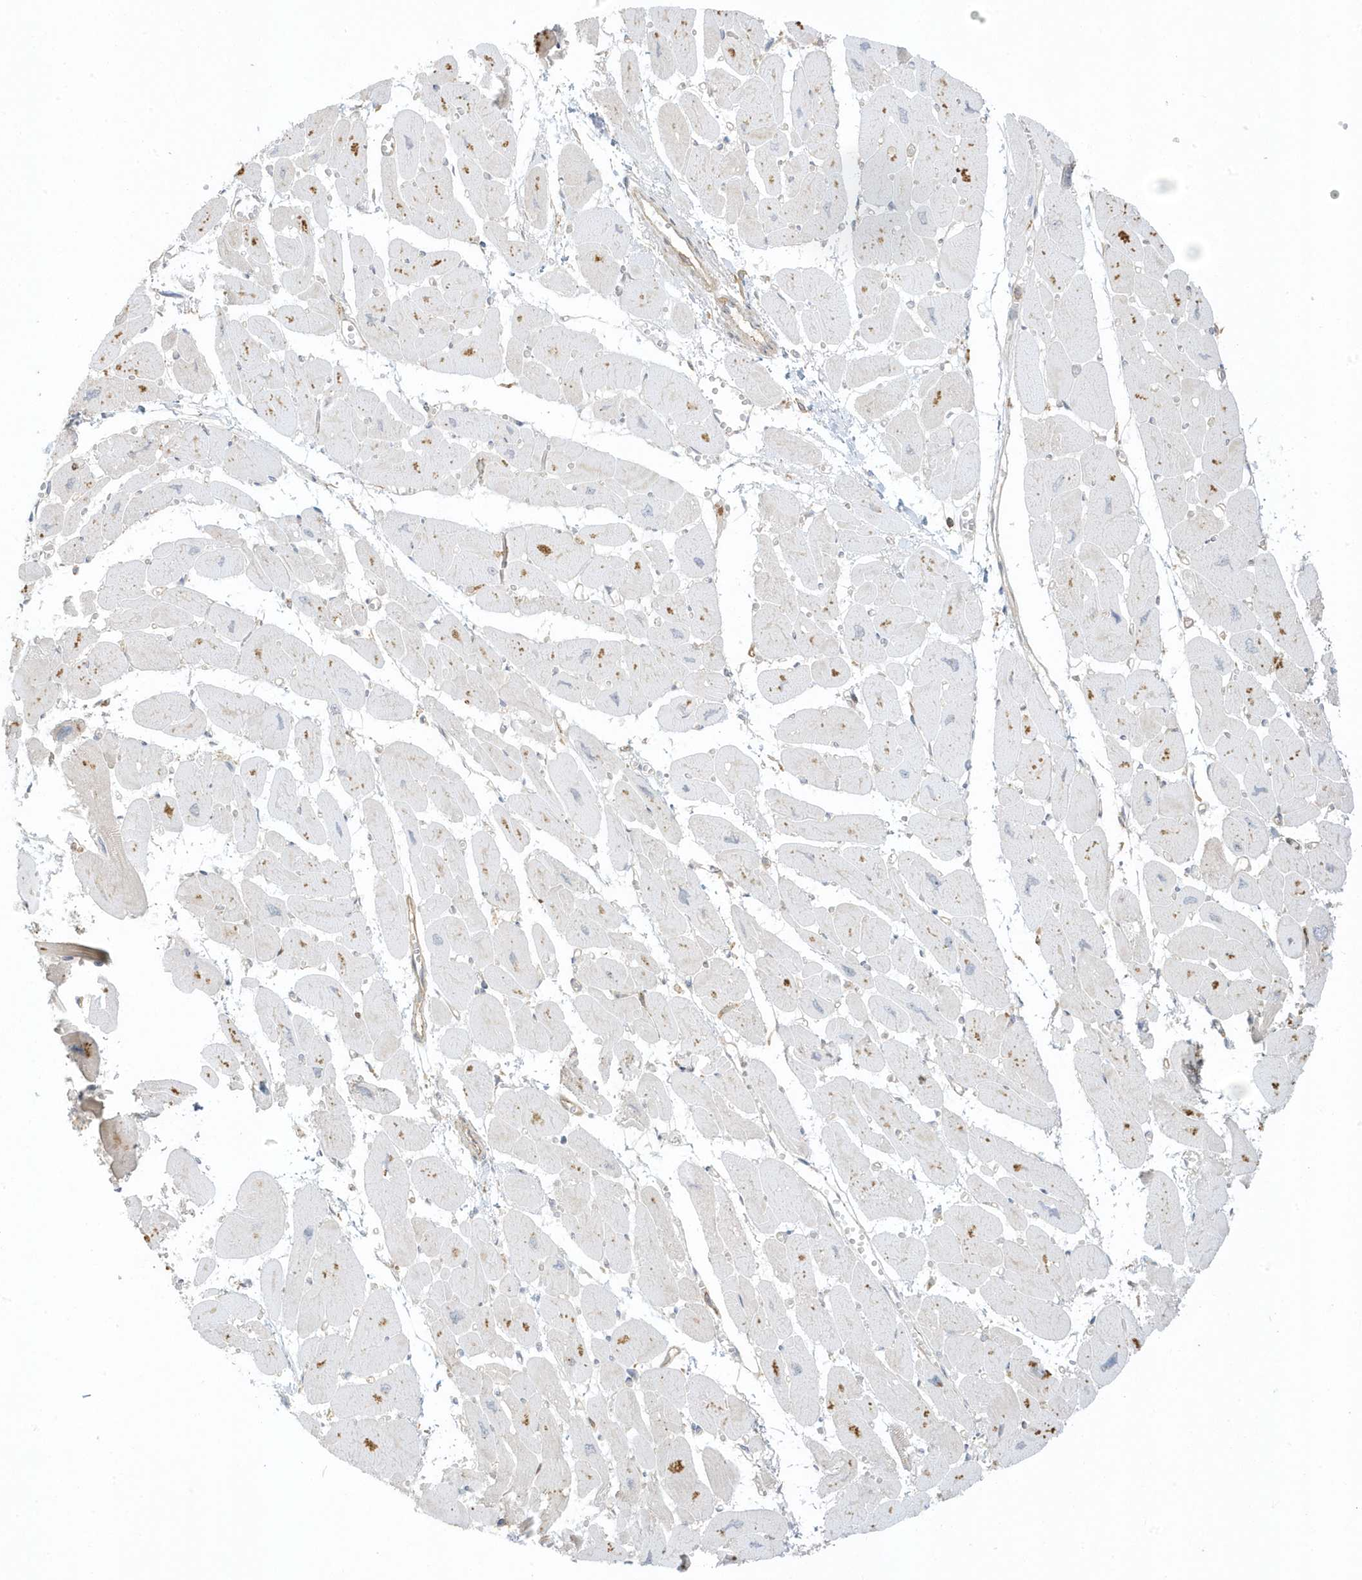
{"staining": {"intensity": "weak", "quantity": "<25%", "location": "cytoplasmic/membranous"}, "tissue": "heart muscle", "cell_type": "Cardiomyocytes", "image_type": "normal", "snomed": [{"axis": "morphology", "description": "Normal tissue, NOS"}, {"axis": "topography", "description": "Heart"}], "caption": "This is an immunohistochemistry (IHC) image of unremarkable human heart muscle. There is no expression in cardiomyocytes.", "gene": "ZBTB8A", "patient": {"sex": "female", "age": 54}}